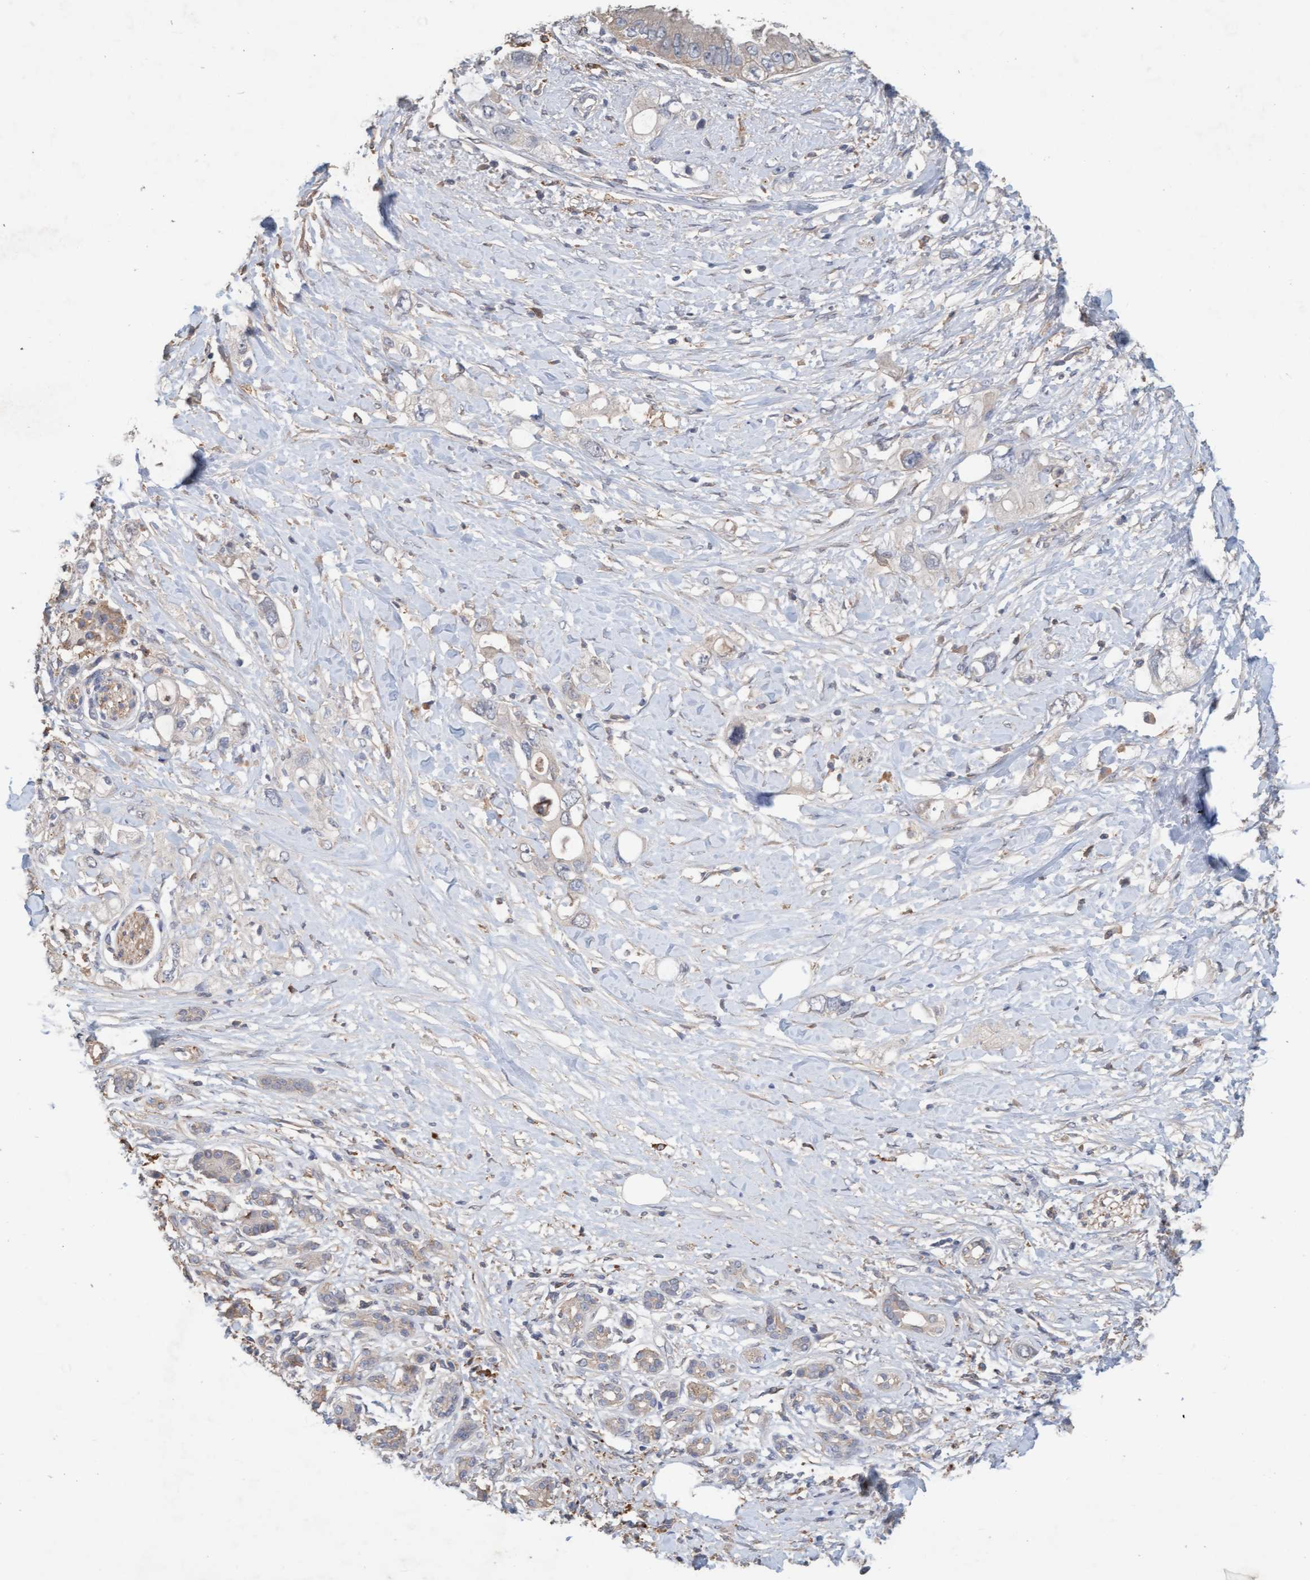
{"staining": {"intensity": "negative", "quantity": "none", "location": "none"}, "tissue": "pancreatic cancer", "cell_type": "Tumor cells", "image_type": "cancer", "snomed": [{"axis": "morphology", "description": "Adenocarcinoma, NOS"}, {"axis": "topography", "description": "Pancreas"}], "caption": "A photomicrograph of pancreatic adenocarcinoma stained for a protein shows no brown staining in tumor cells.", "gene": "LONRF1", "patient": {"sex": "female", "age": 56}}